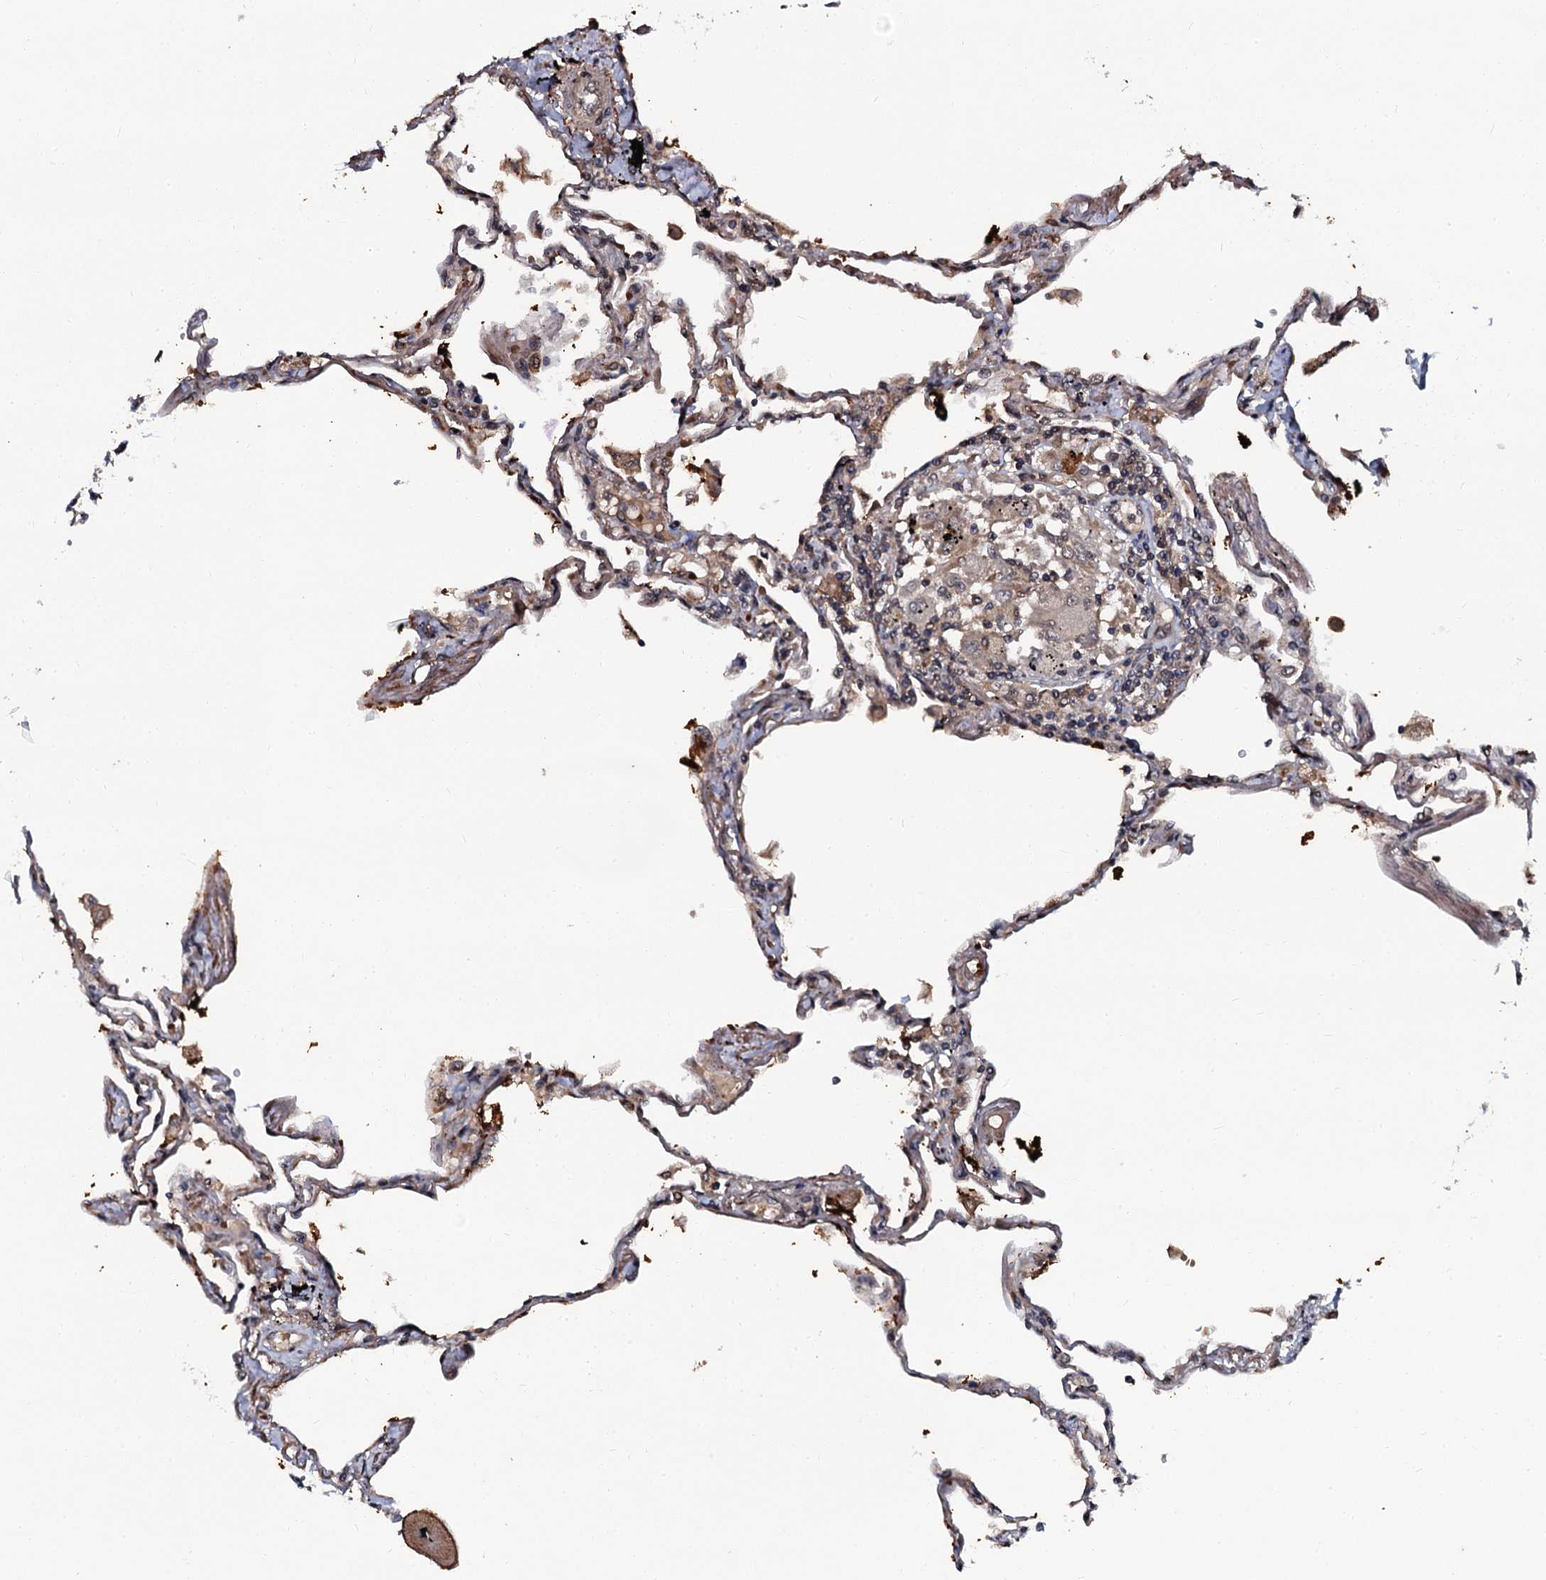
{"staining": {"intensity": "moderate", "quantity": "25%-75%", "location": "cytoplasmic/membranous"}, "tissue": "lung", "cell_type": "Alveolar cells", "image_type": "normal", "snomed": [{"axis": "morphology", "description": "Normal tissue, NOS"}, {"axis": "topography", "description": "Lung"}], "caption": "IHC of benign human lung reveals medium levels of moderate cytoplasmic/membranous expression in about 25%-75% of alveolar cells. (DAB (3,3'-diaminobenzidine) IHC, brown staining for protein, blue staining for nuclei).", "gene": "N4BP1", "patient": {"sex": "female", "age": 67}}